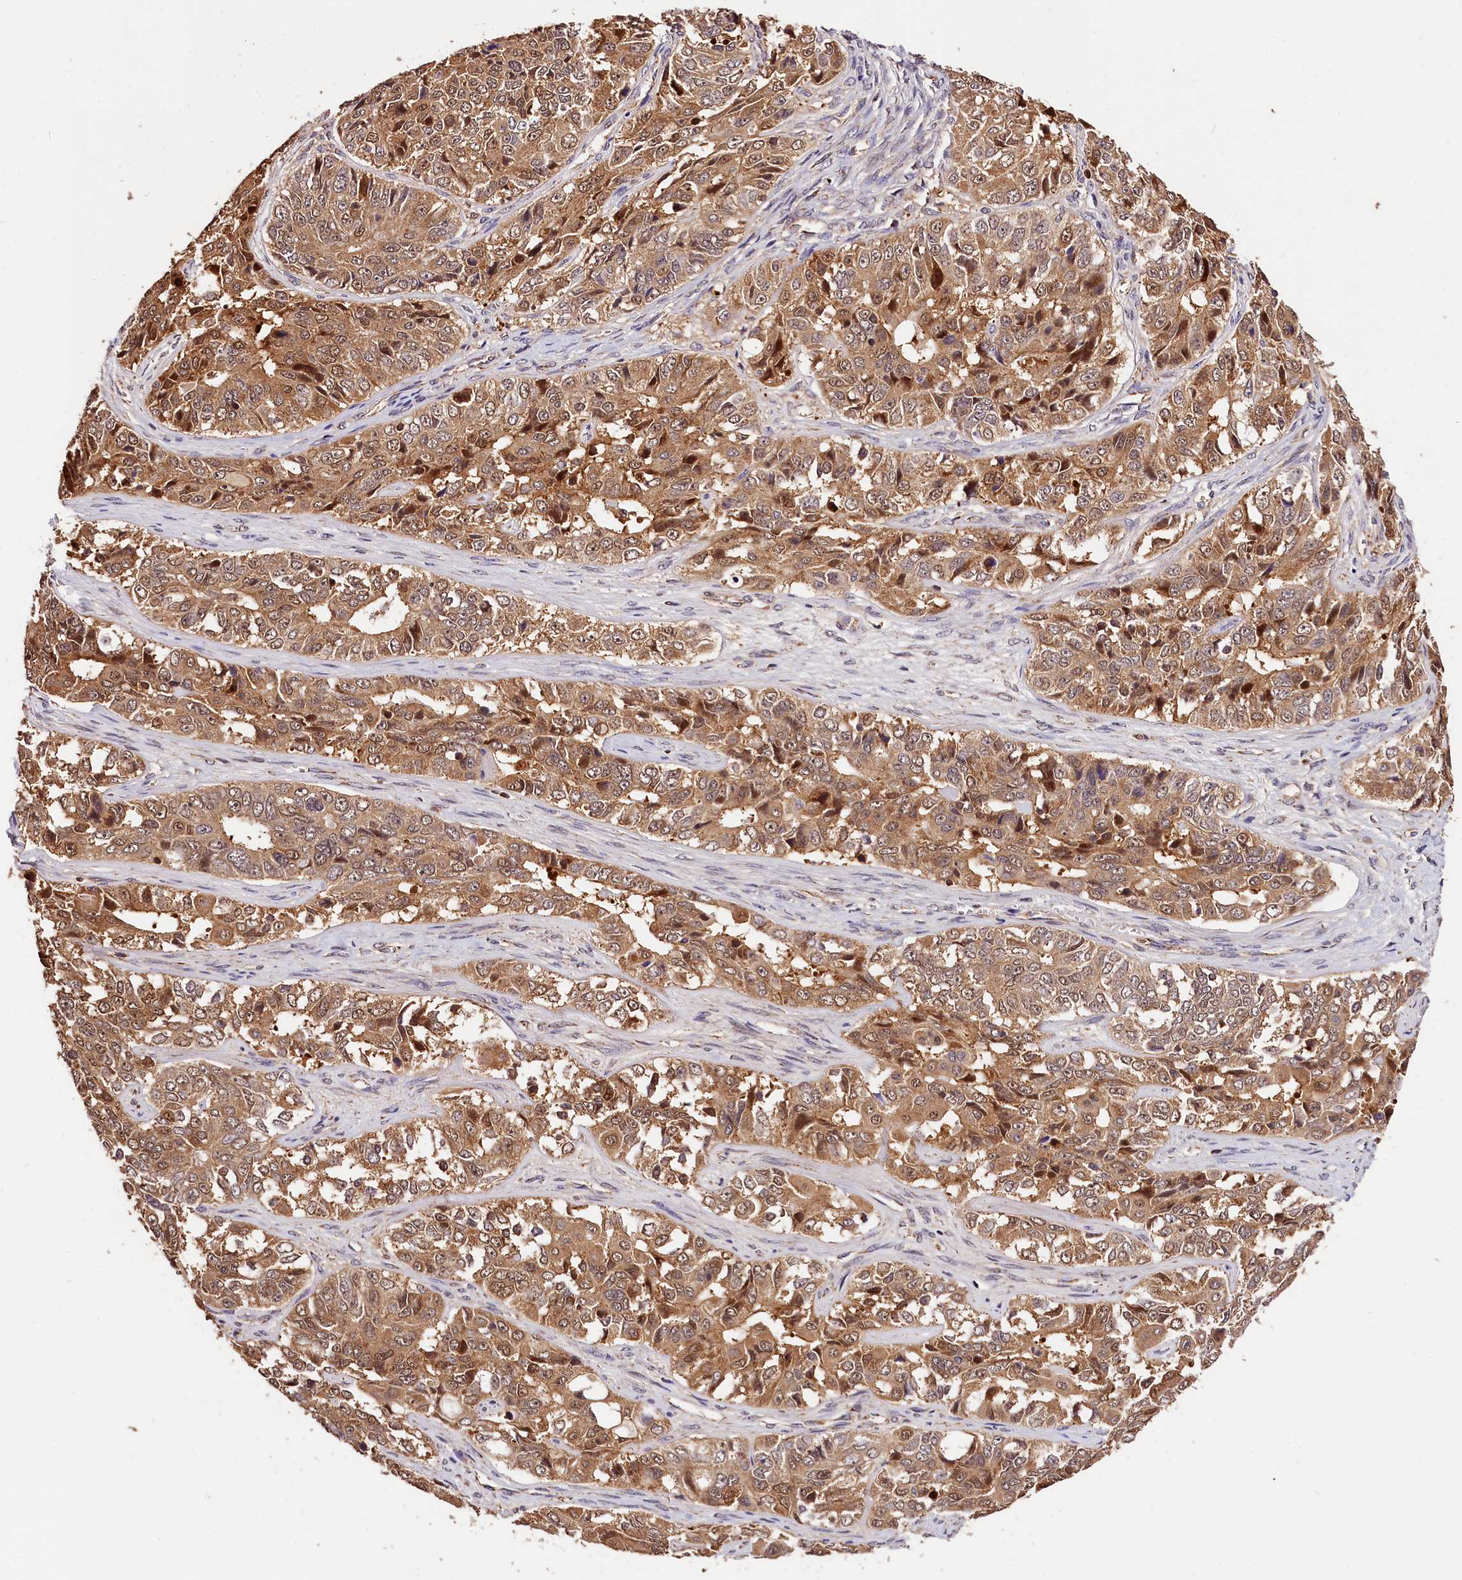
{"staining": {"intensity": "moderate", "quantity": ">75%", "location": "cytoplasmic/membranous,nuclear"}, "tissue": "ovarian cancer", "cell_type": "Tumor cells", "image_type": "cancer", "snomed": [{"axis": "morphology", "description": "Carcinoma, endometroid"}, {"axis": "topography", "description": "Ovary"}], "caption": "A medium amount of moderate cytoplasmic/membranous and nuclear positivity is appreciated in approximately >75% of tumor cells in ovarian cancer tissue.", "gene": "KPTN", "patient": {"sex": "female", "age": 51}}